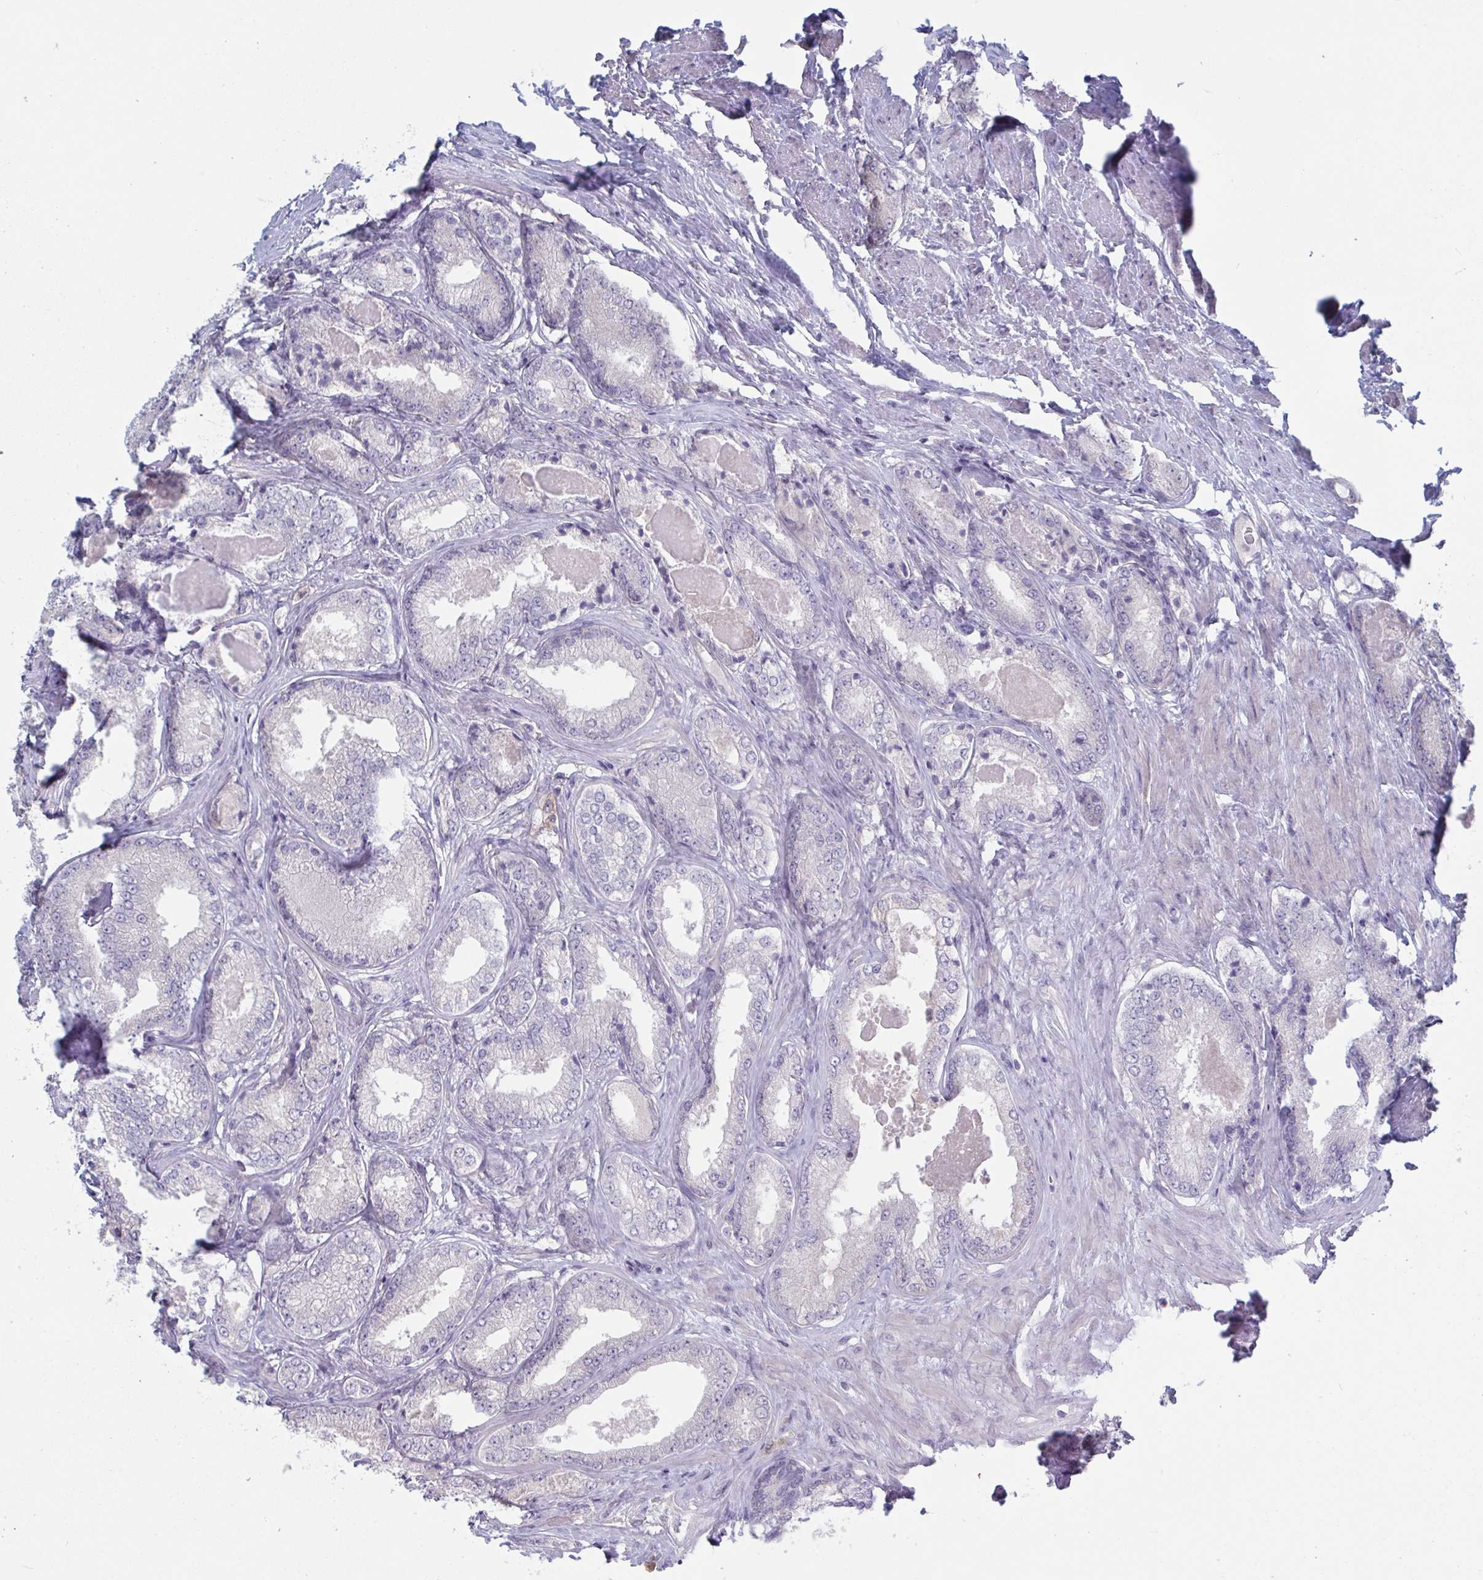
{"staining": {"intensity": "negative", "quantity": "none", "location": "none"}, "tissue": "prostate cancer", "cell_type": "Tumor cells", "image_type": "cancer", "snomed": [{"axis": "morphology", "description": "Adenocarcinoma, NOS"}, {"axis": "morphology", "description": "Adenocarcinoma, Low grade"}, {"axis": "topography", "description": "Prostate"}], "caption": "The photomicrograph shows no staining of tumor cells in prostate cancer (adenocarcinoma). (DAB (3,3'-diaminobenzidine) IHC, high magnification).", "gene": "STK26", "patient": {"sex": "male", "age": 68}}